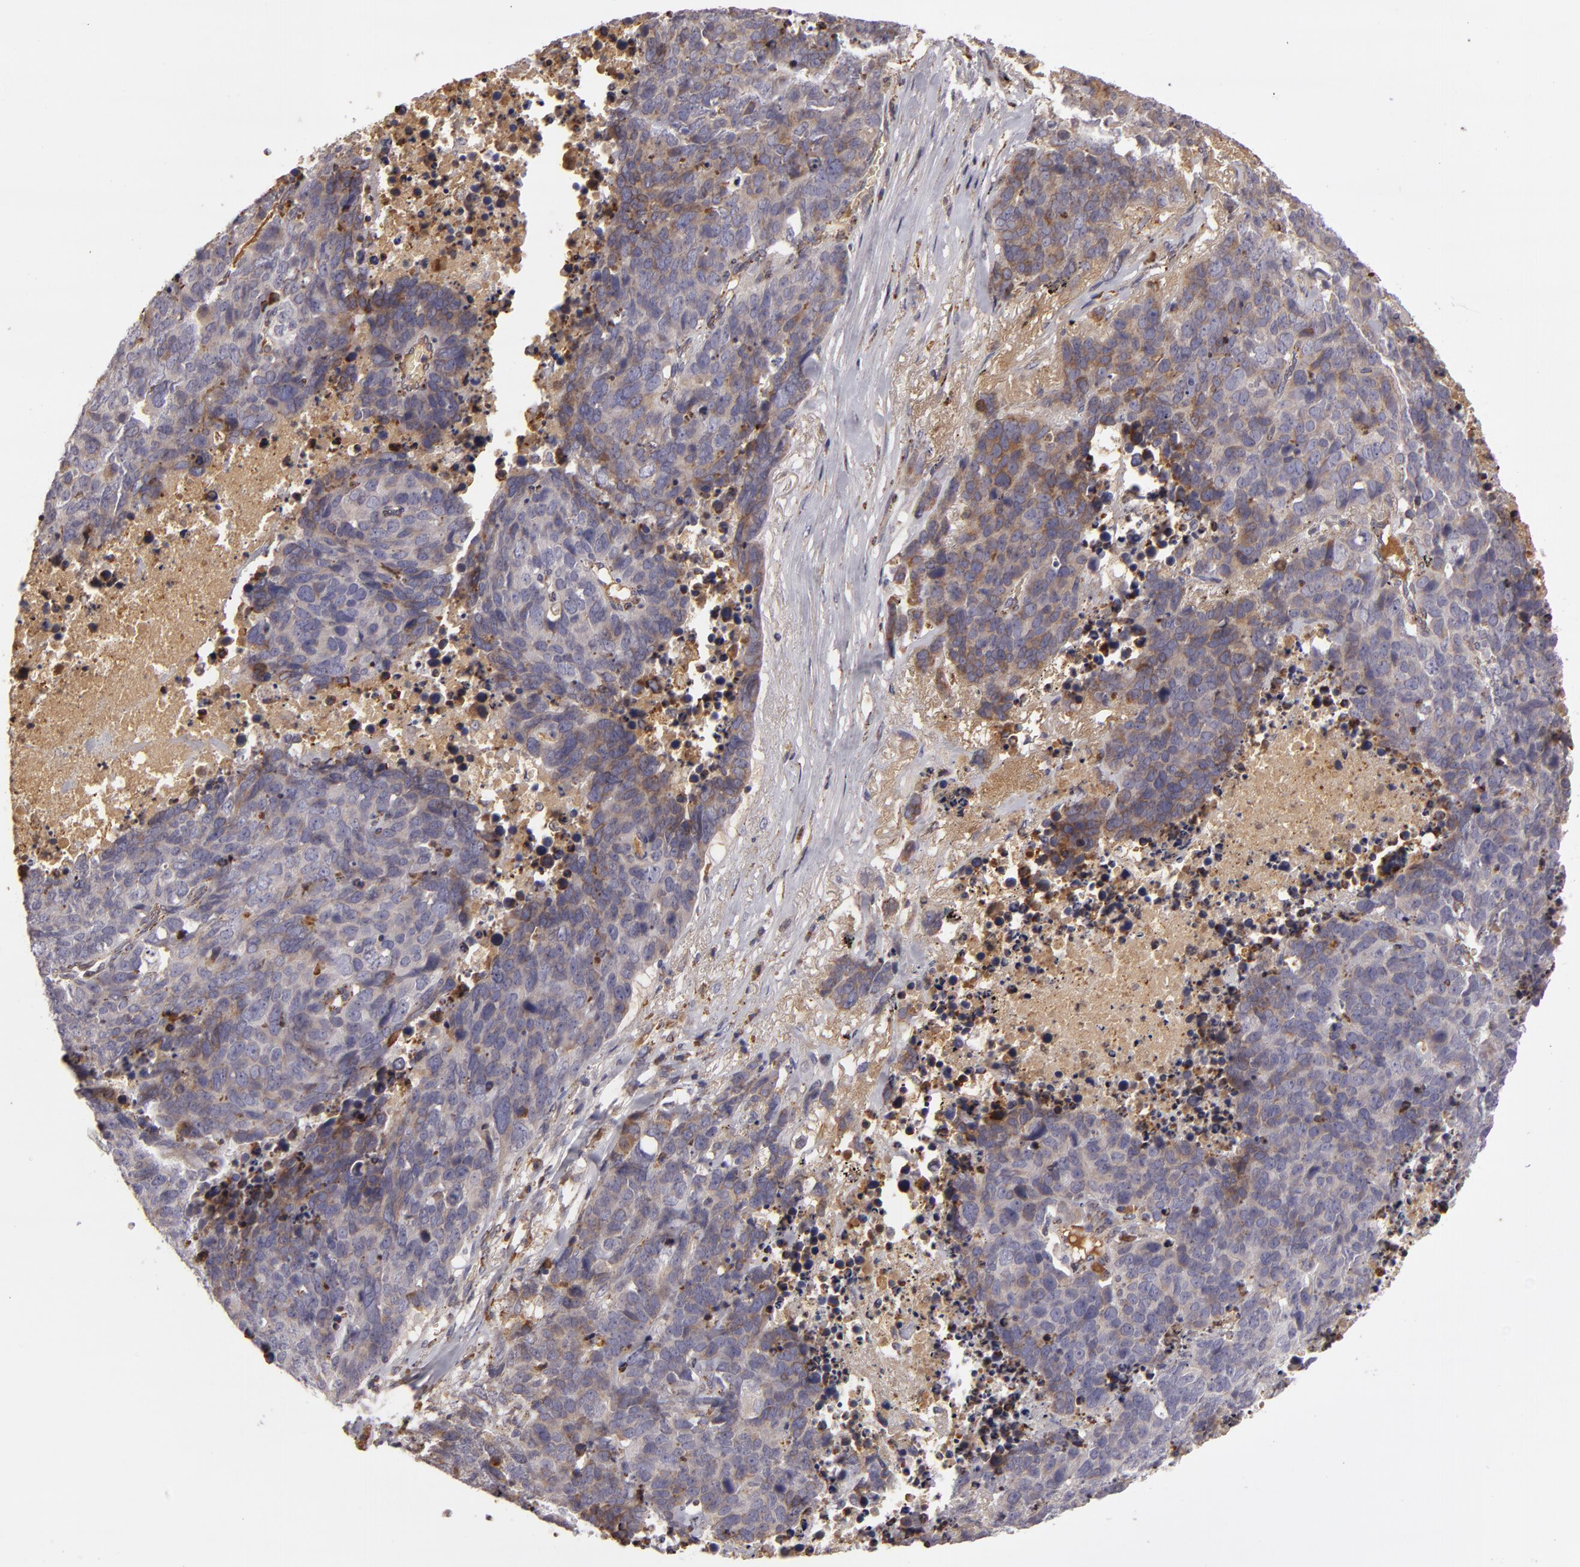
{"staining": {"intensity": "moderate", "quantity": ">75%", "location": "cytoplasmic/membranous"}, "tissue": "lung cancer", "cell_type": "Tumor cells", "image_type": "cancer", "snomed": [{"axis": "morphology", "description": "Carcinoid, malignant, NOS"}, {"axis": "topography", "description": "Lung"}], "caption": "About >75% of tumor cells in lung cancer (carcinoid (malignant)) demonstrate moderate cytoplasmic/membranous protein staining as visualized by brown immunohistochemical staining.", "gene": "CFB", "patient": {"sex": "male", "age": 60}}